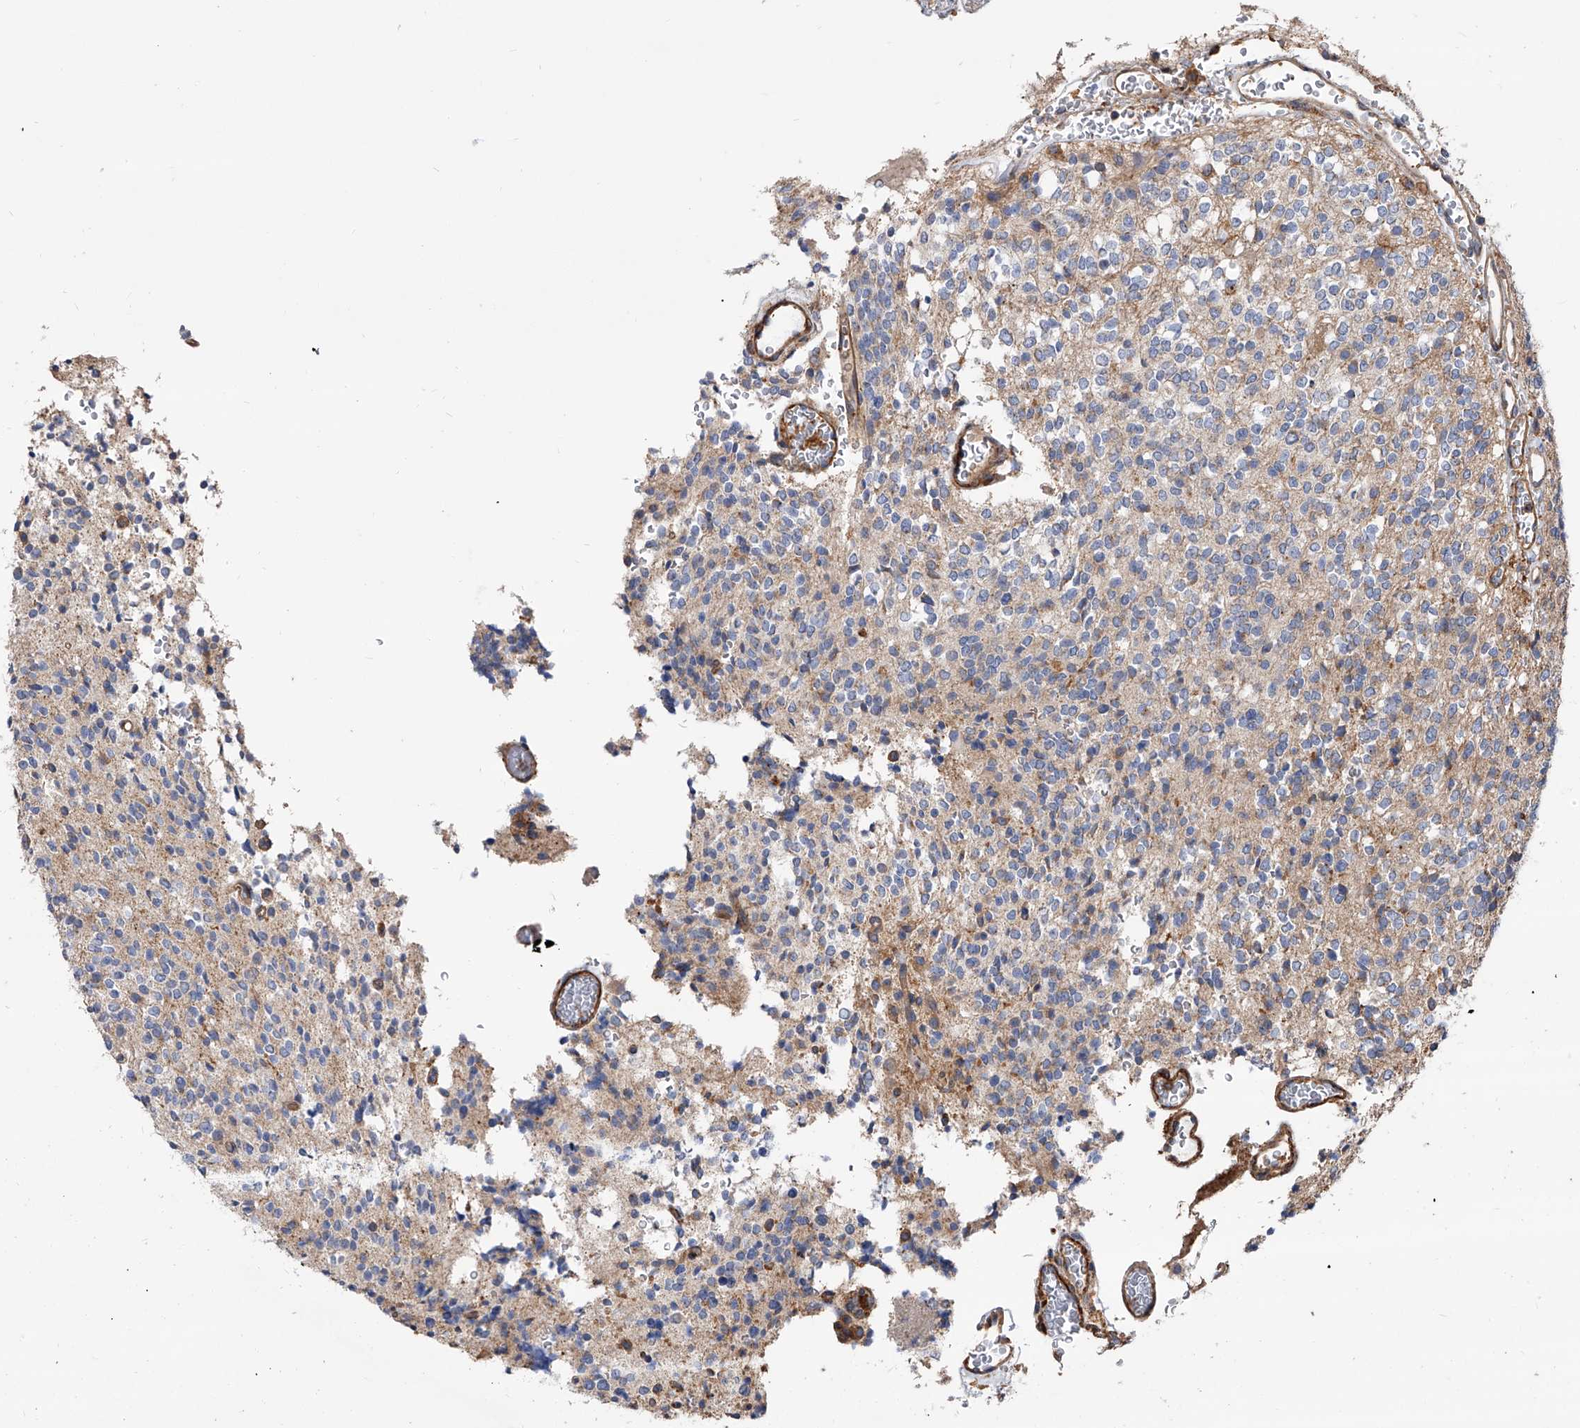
{"staining": {"intensity": "negative", "quantity": "none", "location": "none"}, "tissue": "glioma", "cell_type": "Tumor cells", "image_type": "cancer", "snomed": [{"axis": "morphology", "description": "Glioma, malignant, High grade"}, {"axis": "topography", "description": "Brain"}], "caption": "Immunohistochemical staining of human malignant glioma (high-grade) exhibits no significant staining in tumor cells. (Immunohistochemistry, brightfield microscopy, high magnification).", "gene": "PISD", "patient": {"sex": "male", "age": 34}}